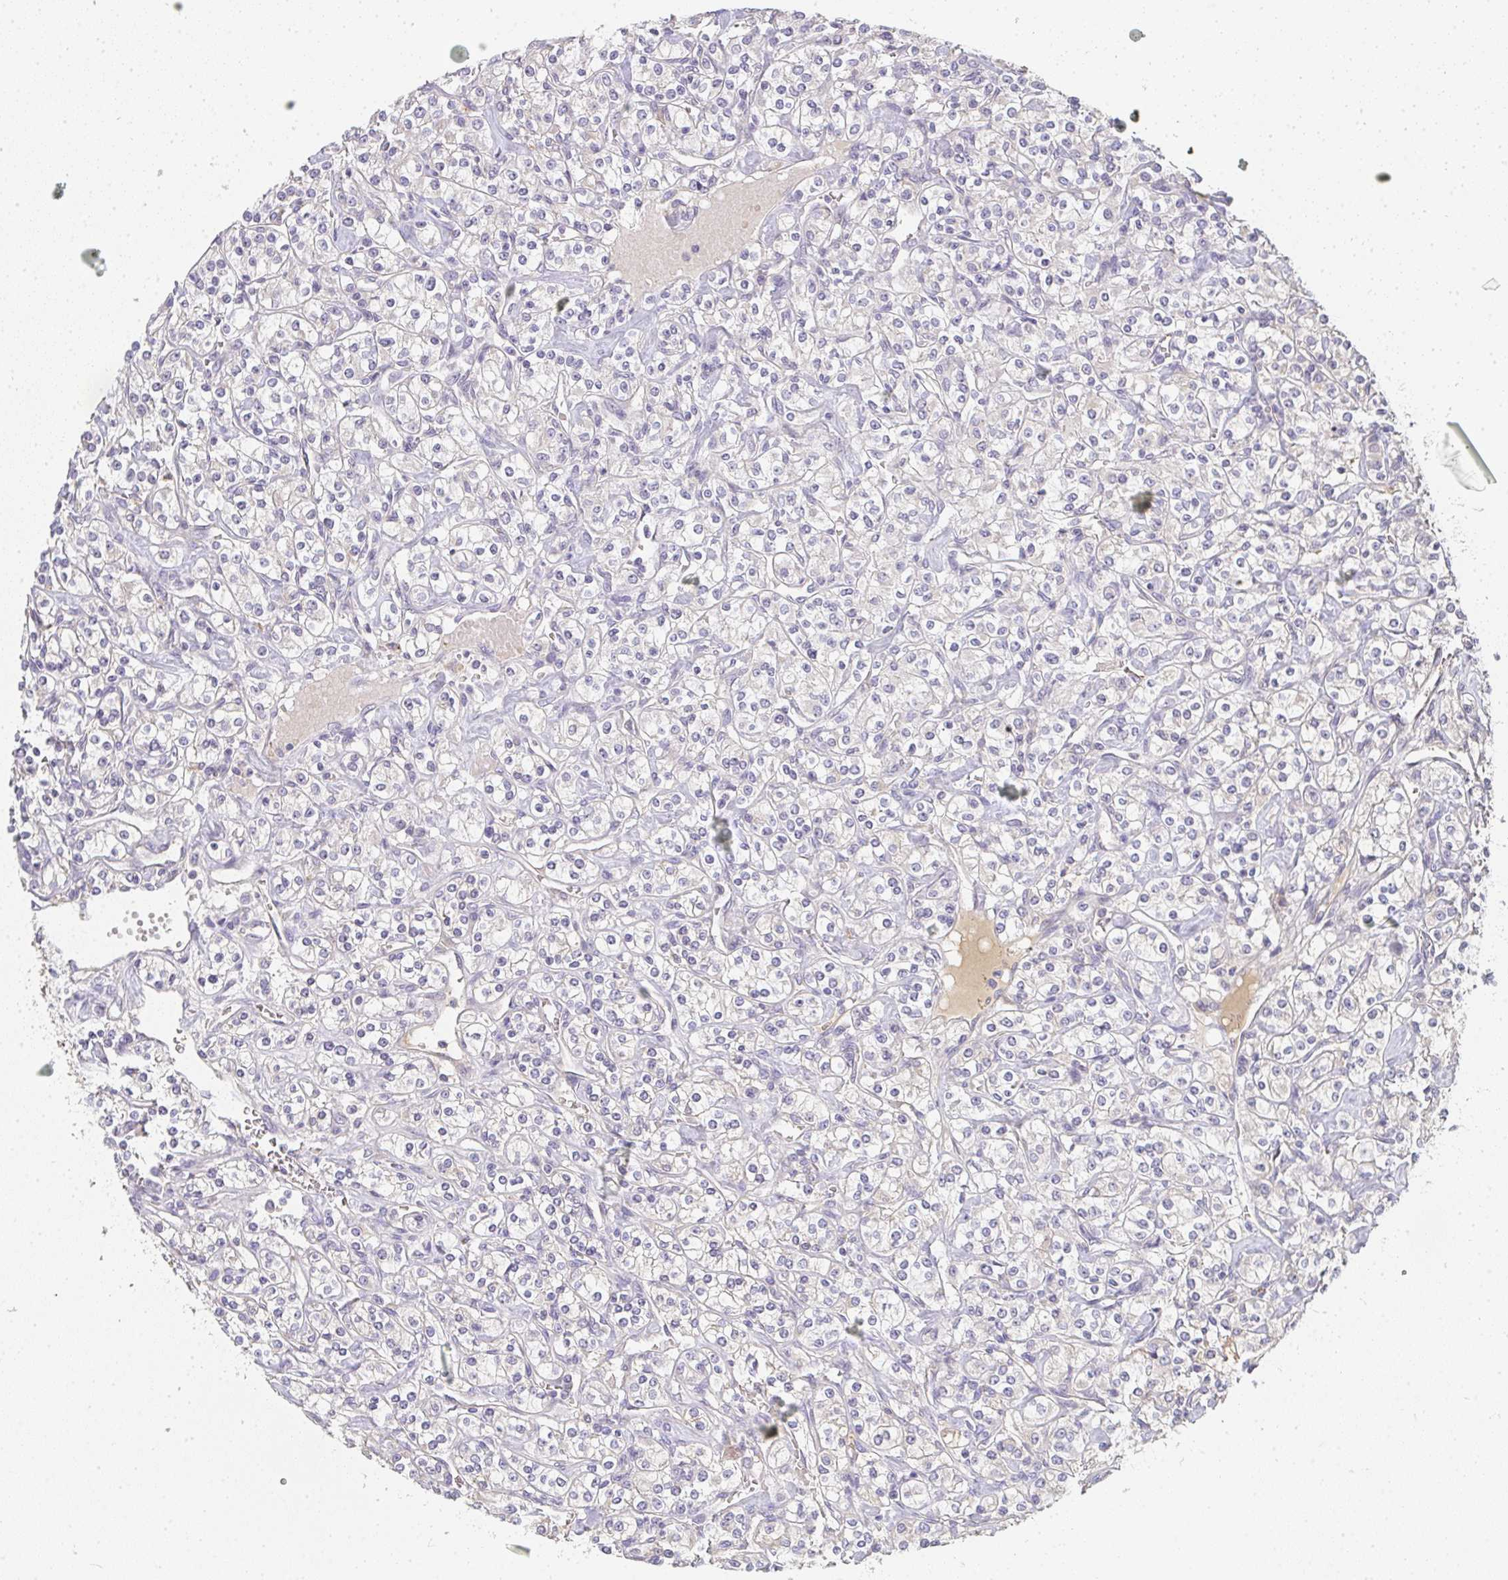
{"staining": {"intensity": "negative", "quantity": "none", "location": "none"}, "tissue": "renal cancer", "cell_type": "Tumor cells", "image_type": "cancer", "snomed": [{"axis": "morphology", "description": "Adenocarcinoma, NOS"}, {"axis": "topography", "description": "Kidney"}], "caption": "DAB immunohistochemical staining of human renal adenocarcinoma displays no significant staining in tumor cells. Nuclei are stained in blue.", "gene": "SLC35B3", "patient": {"sex": "male", "age": 77}}